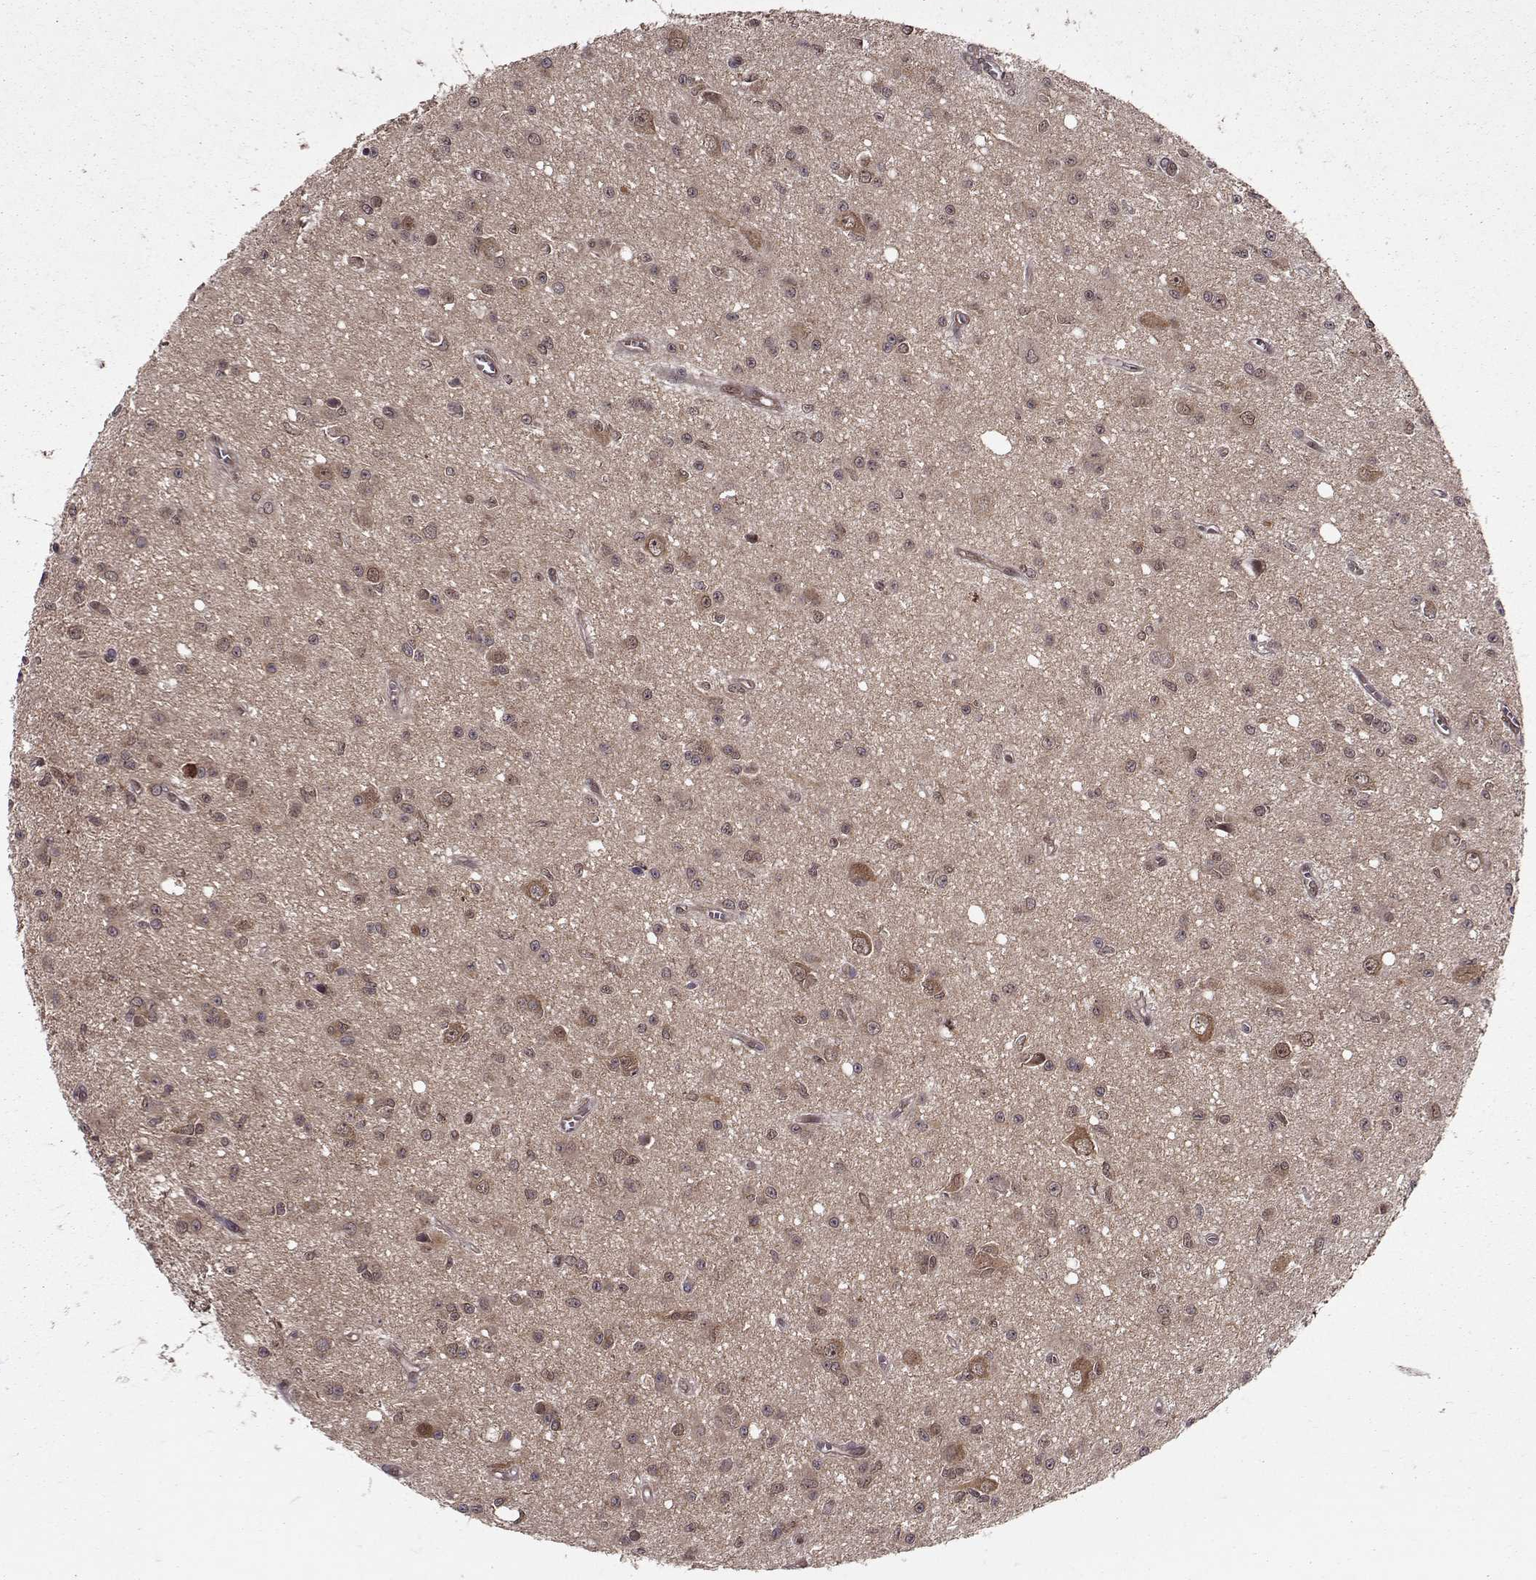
{"staining": {"intensity": "negative", "quantity": "none", "location": "none"}, "tissue": "glioma", "cell_type": "Tumor cells", "image_type": "cancer", "snomed": [{"axis": "morphology", "description": "Glioma, malignant, Low grade"}, {"axis": "topography", "description": "Brain"}], "caption": "High power microscopy micrograph of an immunohistochemistry (IHC) image of glioma, revealing no significant positivity in tumor cells.", "gene": "PPP2R2A", "patient": {"sex": "female", "age": 45}}